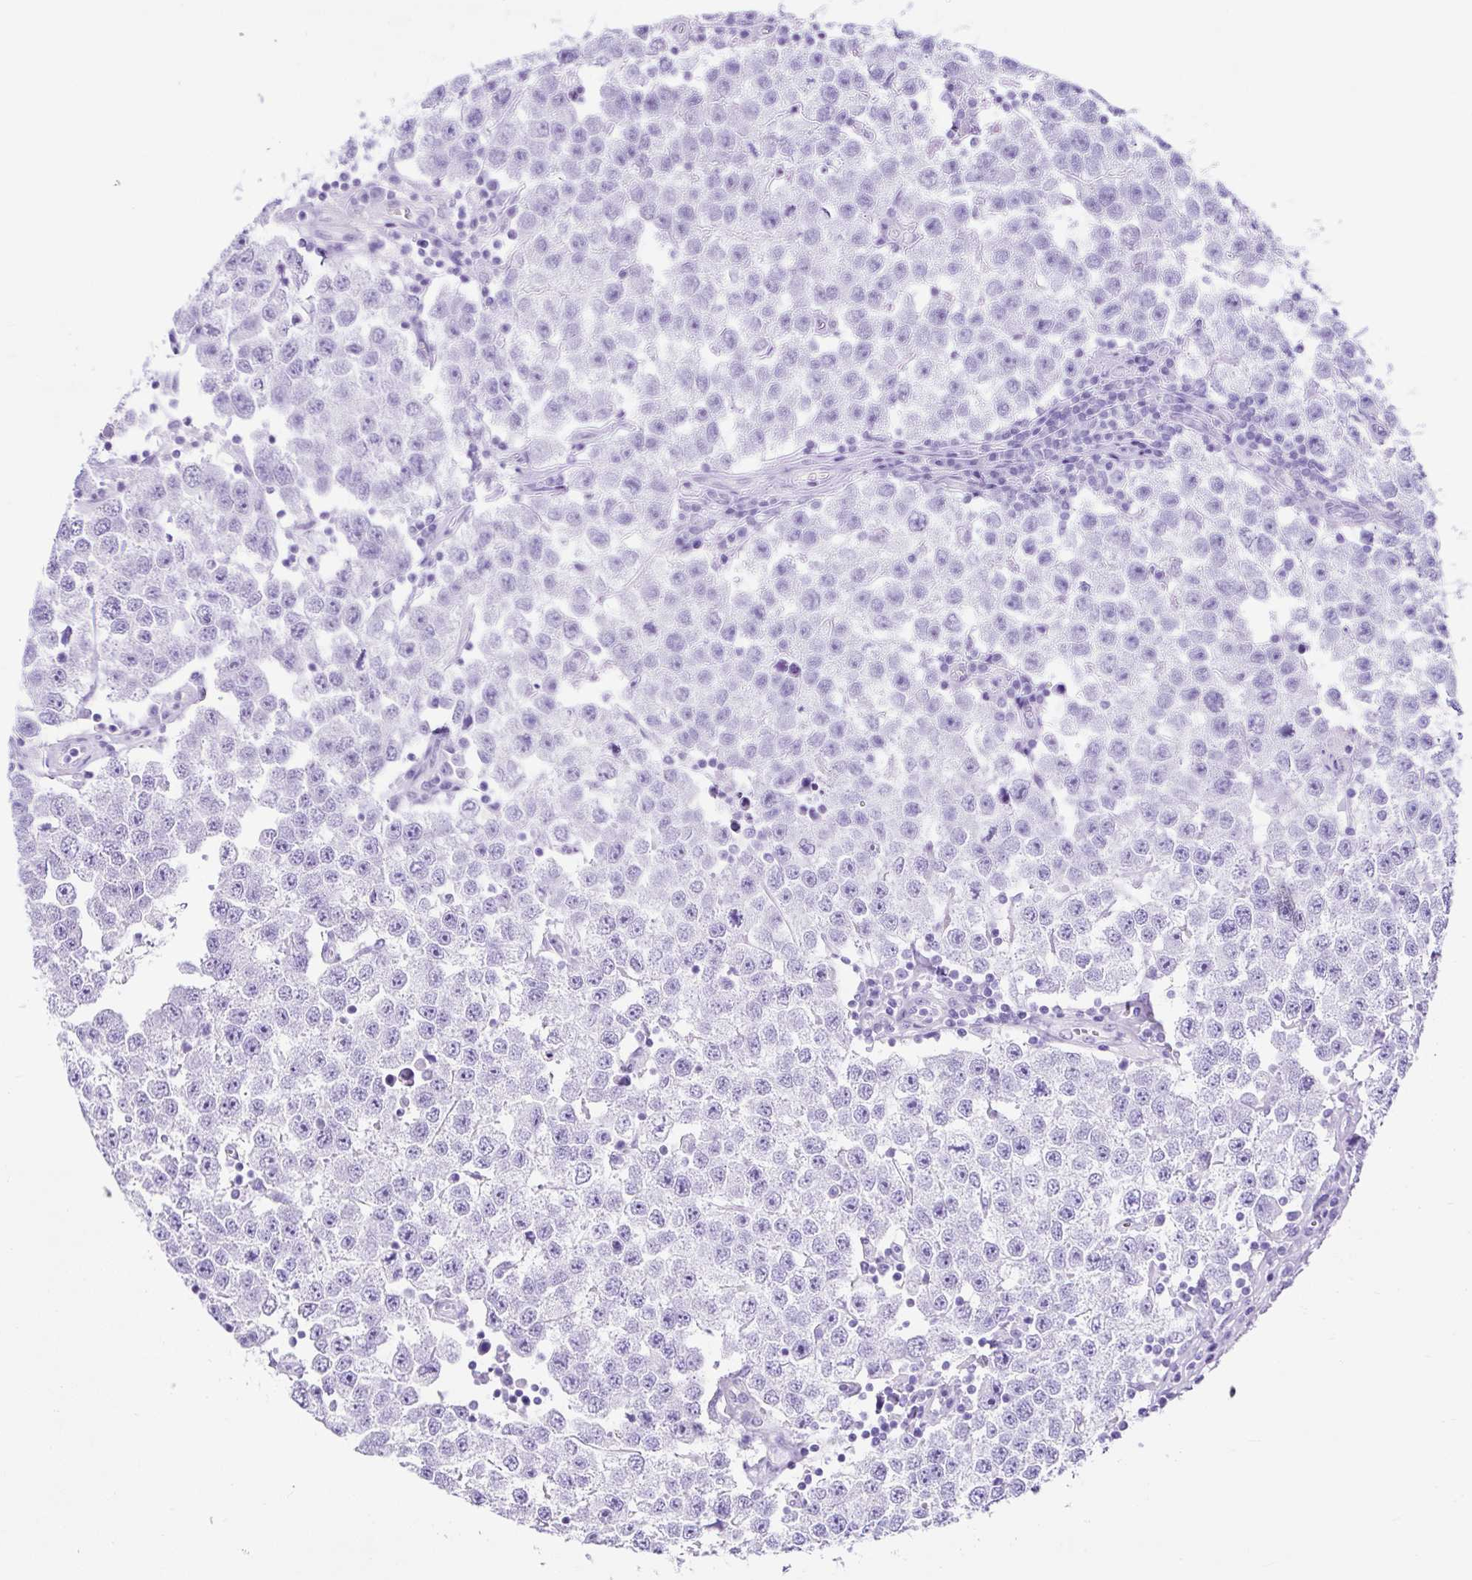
{"staining": {"intensity": "negative", "quantity": "none", "location": "none"}, "tissue": "testis cancer", "cell_type": "Tumor cells", "image_type": "cancer", "snomed": [{"axis": "morphology", "description": "Seminoma, NOS"}, {"axis": "topography", "description": "Testis"}], "caption": "Micrograph shows no protein expression in tumor cells of testis seminoma tissue.", "gene": "PDIA2", "patient": {"sex": "male", "age": 34}}